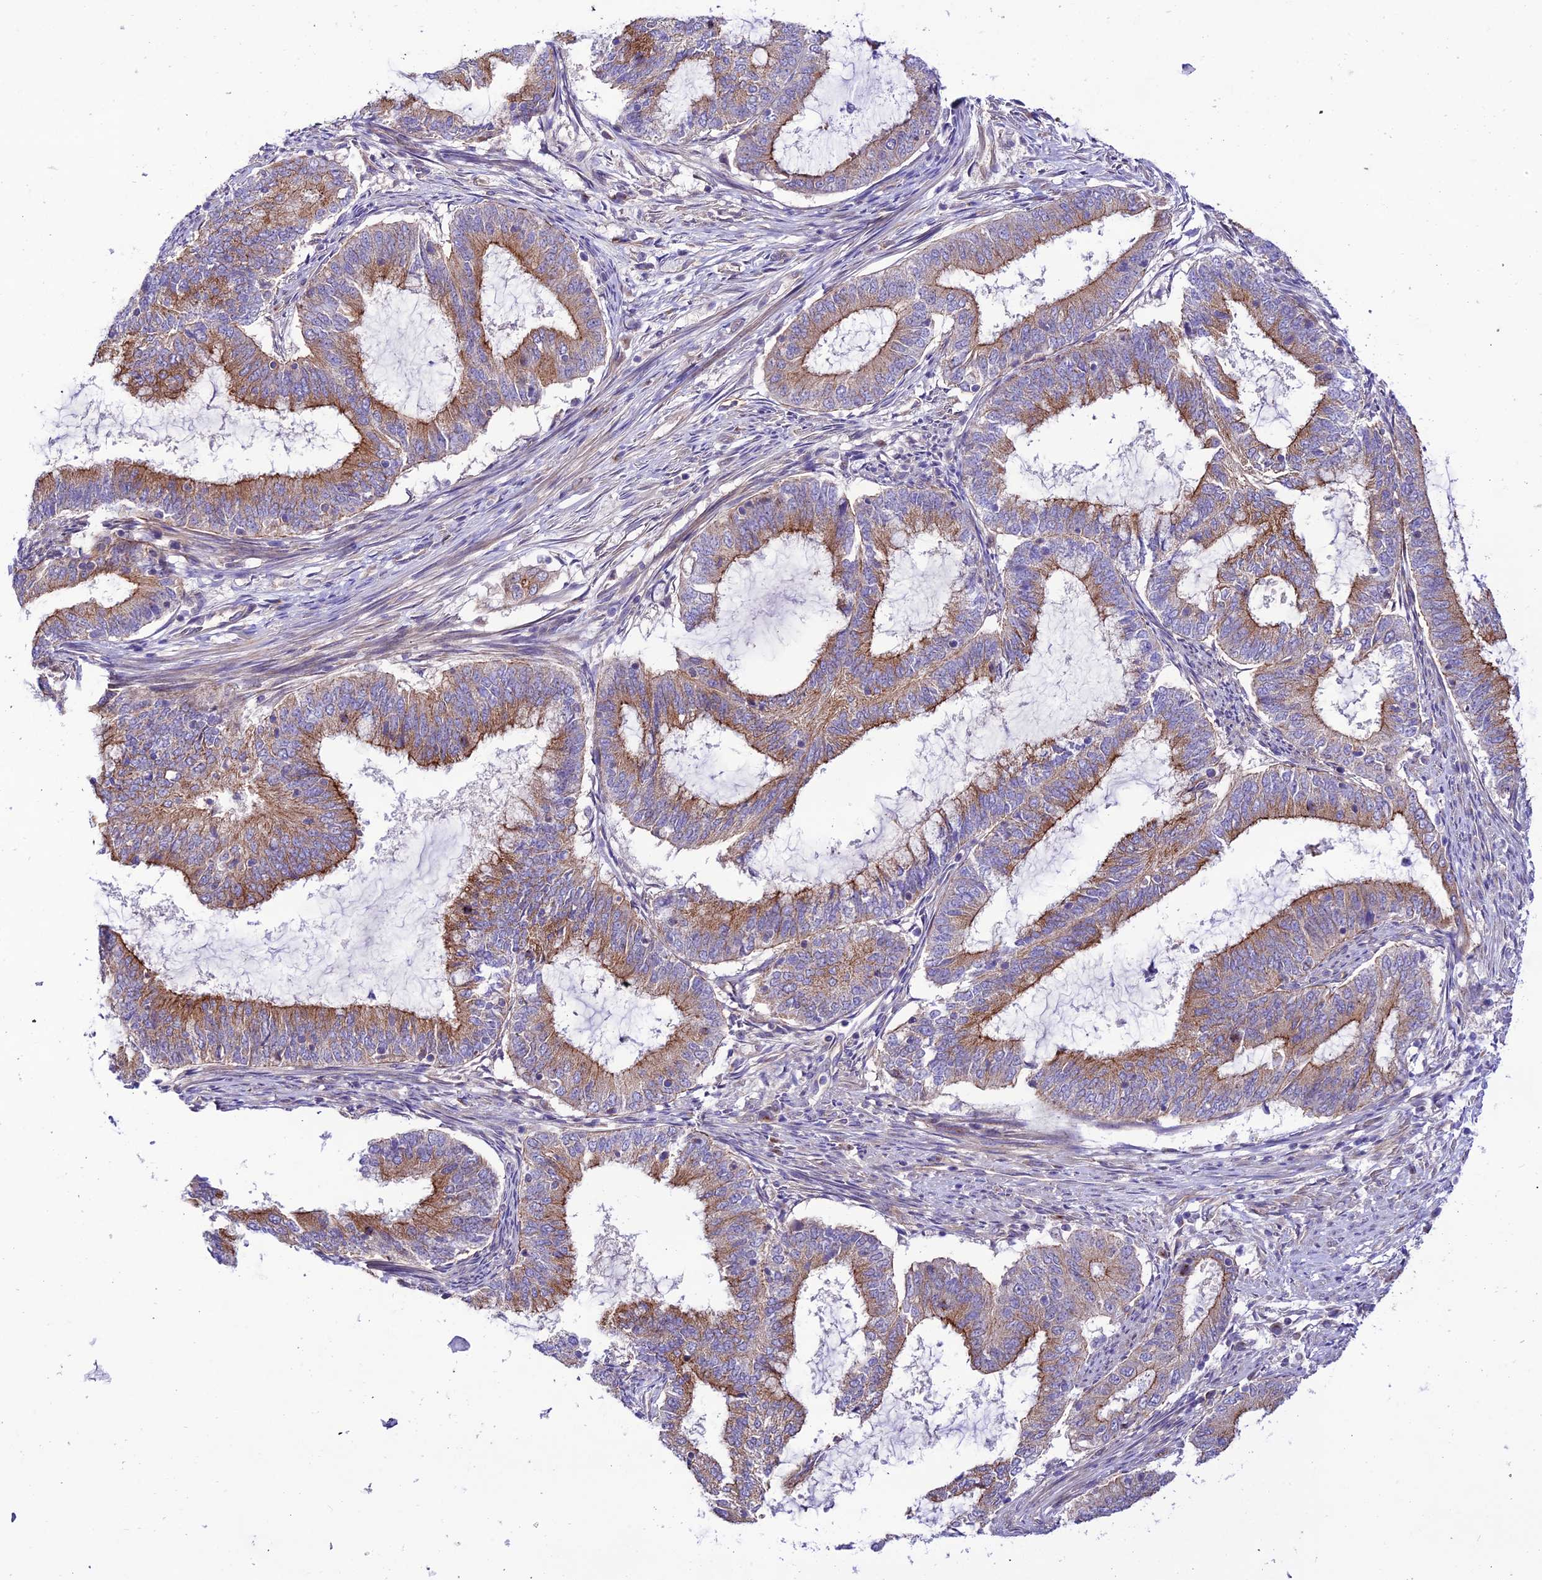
{"staining": {"intensity": "moderate", "quantity": "25%-75%", "location": "cytoplasmic/membranous"}, "tissue": "endometrial cancer", "cell_type": "Tumor cells", "image_type": "cancer", "snomed": [{"axis": "morphology", "description": "Adenocarcinoma, NOS"}, {"axis": "topography", "description": "Endometrium"}], "caption": "Human adenocarcinoma (endometrial) stained for a protein (brown) reveals moderate cytoplasmic/membranous positive expression in approximately 25%-75% of tumor cells.", "gene": "LACTB2", "patient": {"sex": "female", "age": 51}}